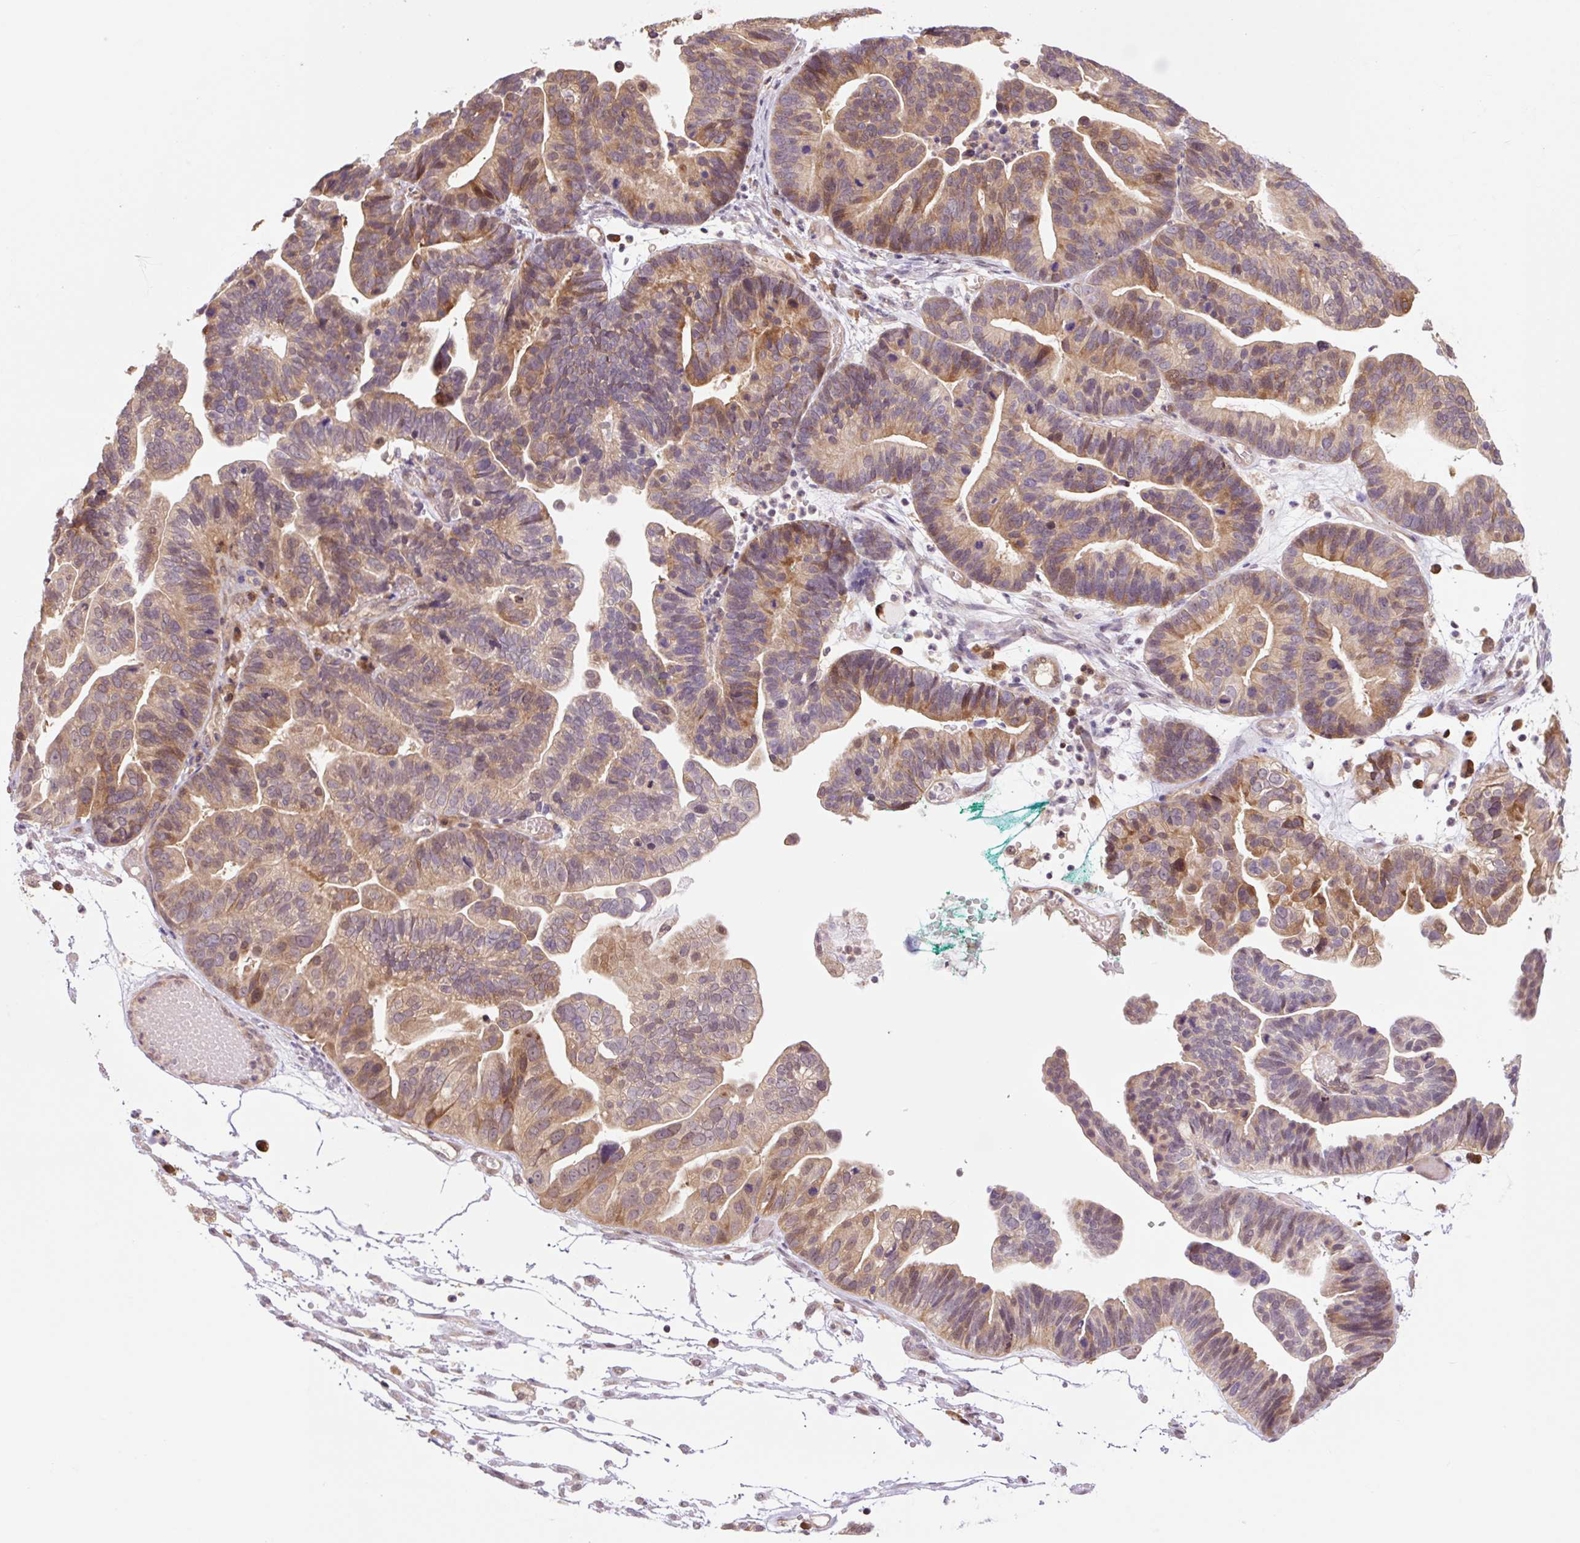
{"staining": {"intensity": "moderate", "quantity": "25%-75%", "location": "cytoplasmic/membranous"}, "tissue": "ovarian cancer", "cell_type": "Tumor cells", "image_type": "cancer", "snomed": [{"axis": "morphology", "description": "Cystadenocarcinoma, serous, NOS"}, {"axis": "topography", "description": "Ovary"}], "caption": "Immunohistochemistry (DAB (3,3'-diaminobenzidine)) staining of serous cystadenocarcinoma (ovarian) demonstrates moderate cytoplasmic/membranous protein staining in about 25%-75% of tumor cells.", "gene": "TPT1", "patient": {"sex": "female", "age": 56}}